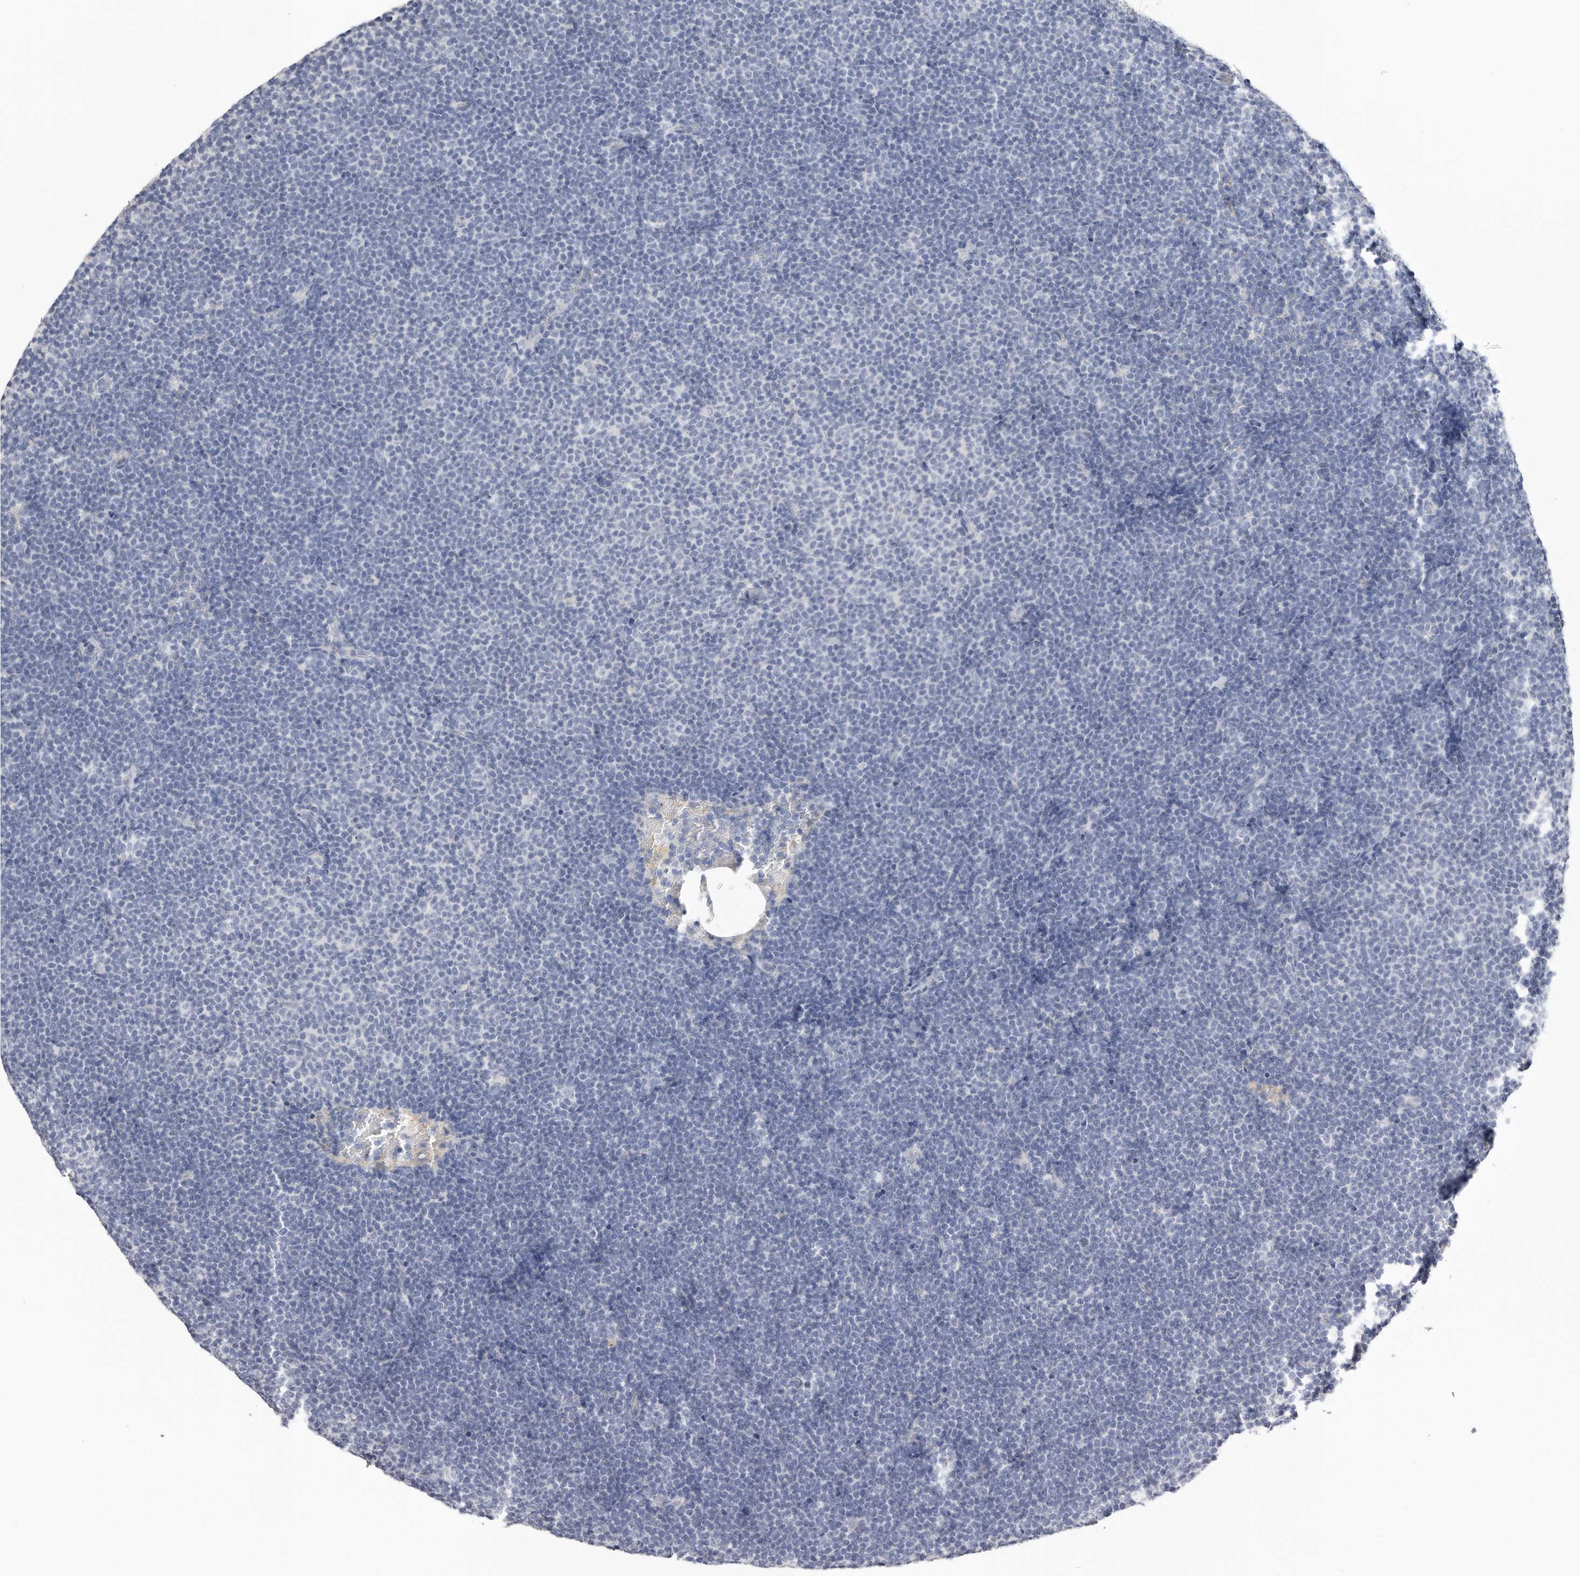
{"staining": {"intensity": "negative", "quantity": "none", "location": "none"}, "tissue": "lymphoma", "cell_type": "Tumor cells", "image_type": "cancer", "snomed": [{"axis": "morphology", "description": "Malignant lymphoma, non-Hodgkin's type, Low grade"}, {"axis": "topography", "description": "Lymph node"}], "caption": "Photomicrograph shows no significant protein expression in tumor cells of malignant lymphoma, non-Hodgkin's type (low-grade).", "gene": "APOA2", "patient": {"sex": "female", "age": 53}}